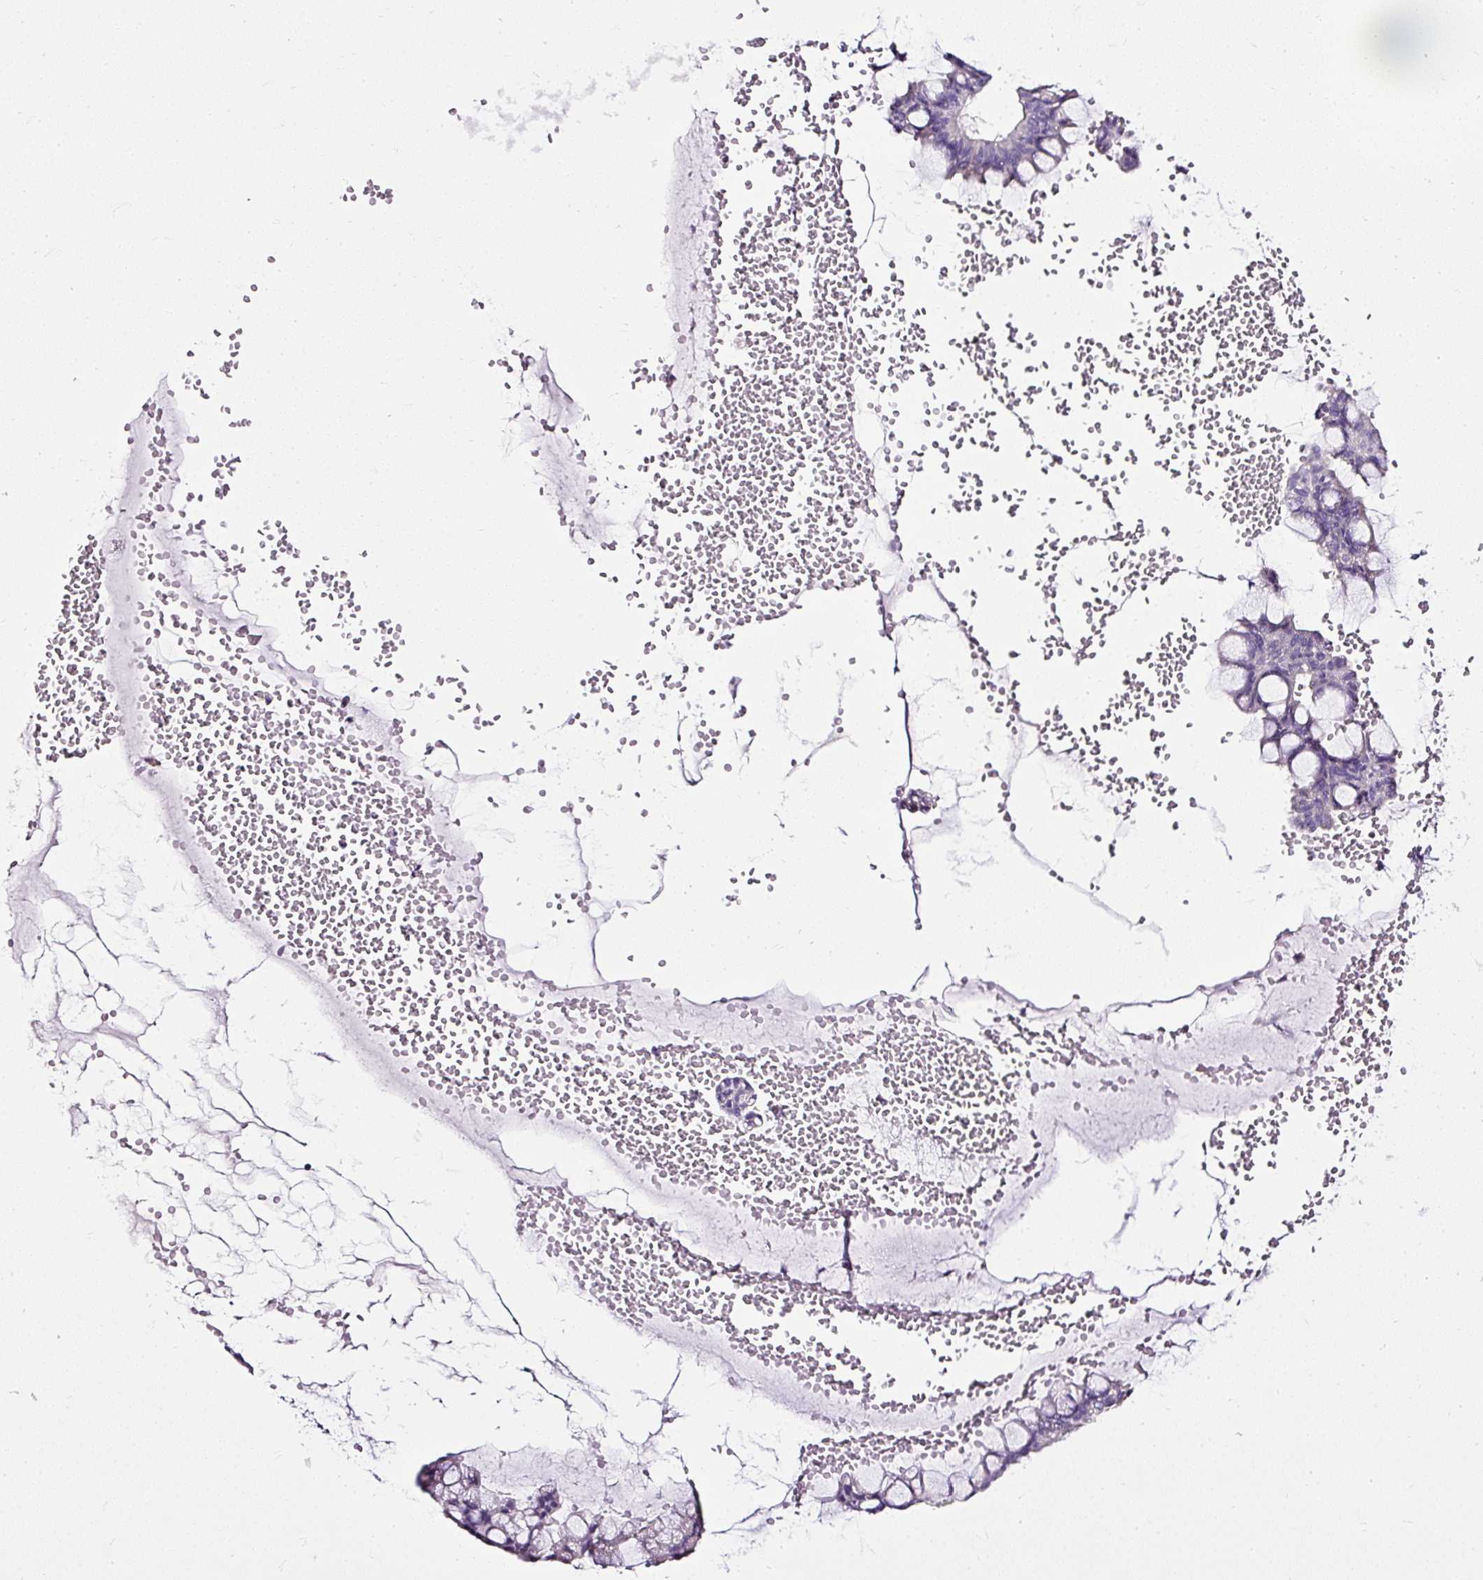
{"staining": {"intensity": "negative", "quantity": "none", "location": "none"}, "tissue": "ovarian cancer", "cell_type": "Tumor cells", "image_type": "cancer", "snomed": [{"axis": "morphology", "description": "Cystadenocarcinoma, mucinous, NOS"}, {"axis": "topography", "description": "Ovary"}], "caption": "Immunohistochemistry (IHC) of human ovarian mucinous cystadenocarcinoma displays no positivity in tumor cells.", "gene": "ATP2A1", "patient": {"sex": "female", "age": 73}}